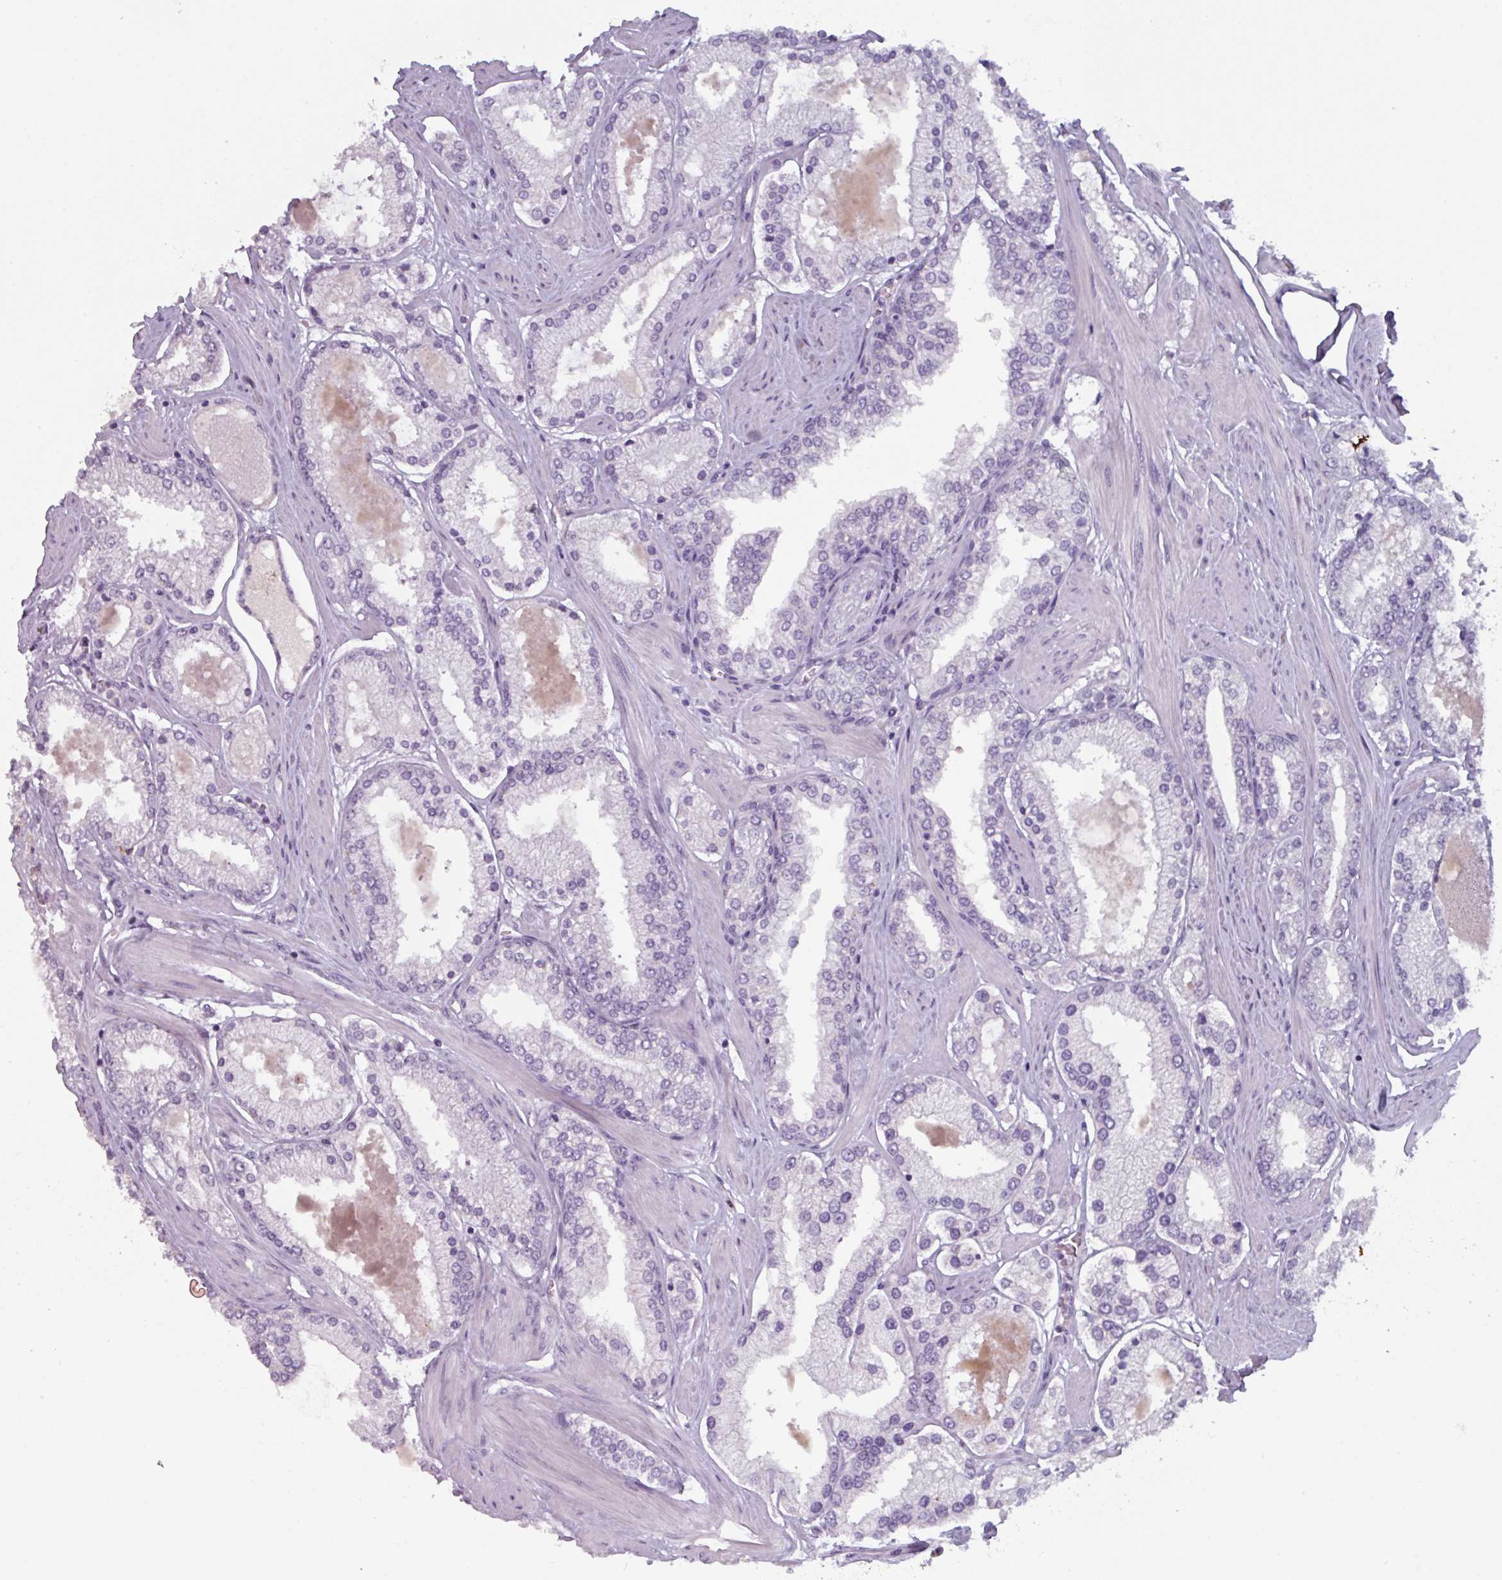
{"staining": {"intensity": "negative", "quantity": "none", "location": "none"}, "tissue": "prostate cancer", "cell_type": "Tumor cells", "image_type": "cancer", "snomed": [{"axis": "morphology", "description": "Adenocarcinoma, Low grade"}, {"axis": "topography", "description": "Prostate"}], "caption": "The image exhibits no significant staining in tumor cells of prostate cancer (adenocarcinoma (low-grade)).", "gene": "OR2T10", "patient": {"sex": "male", "age": 42}}